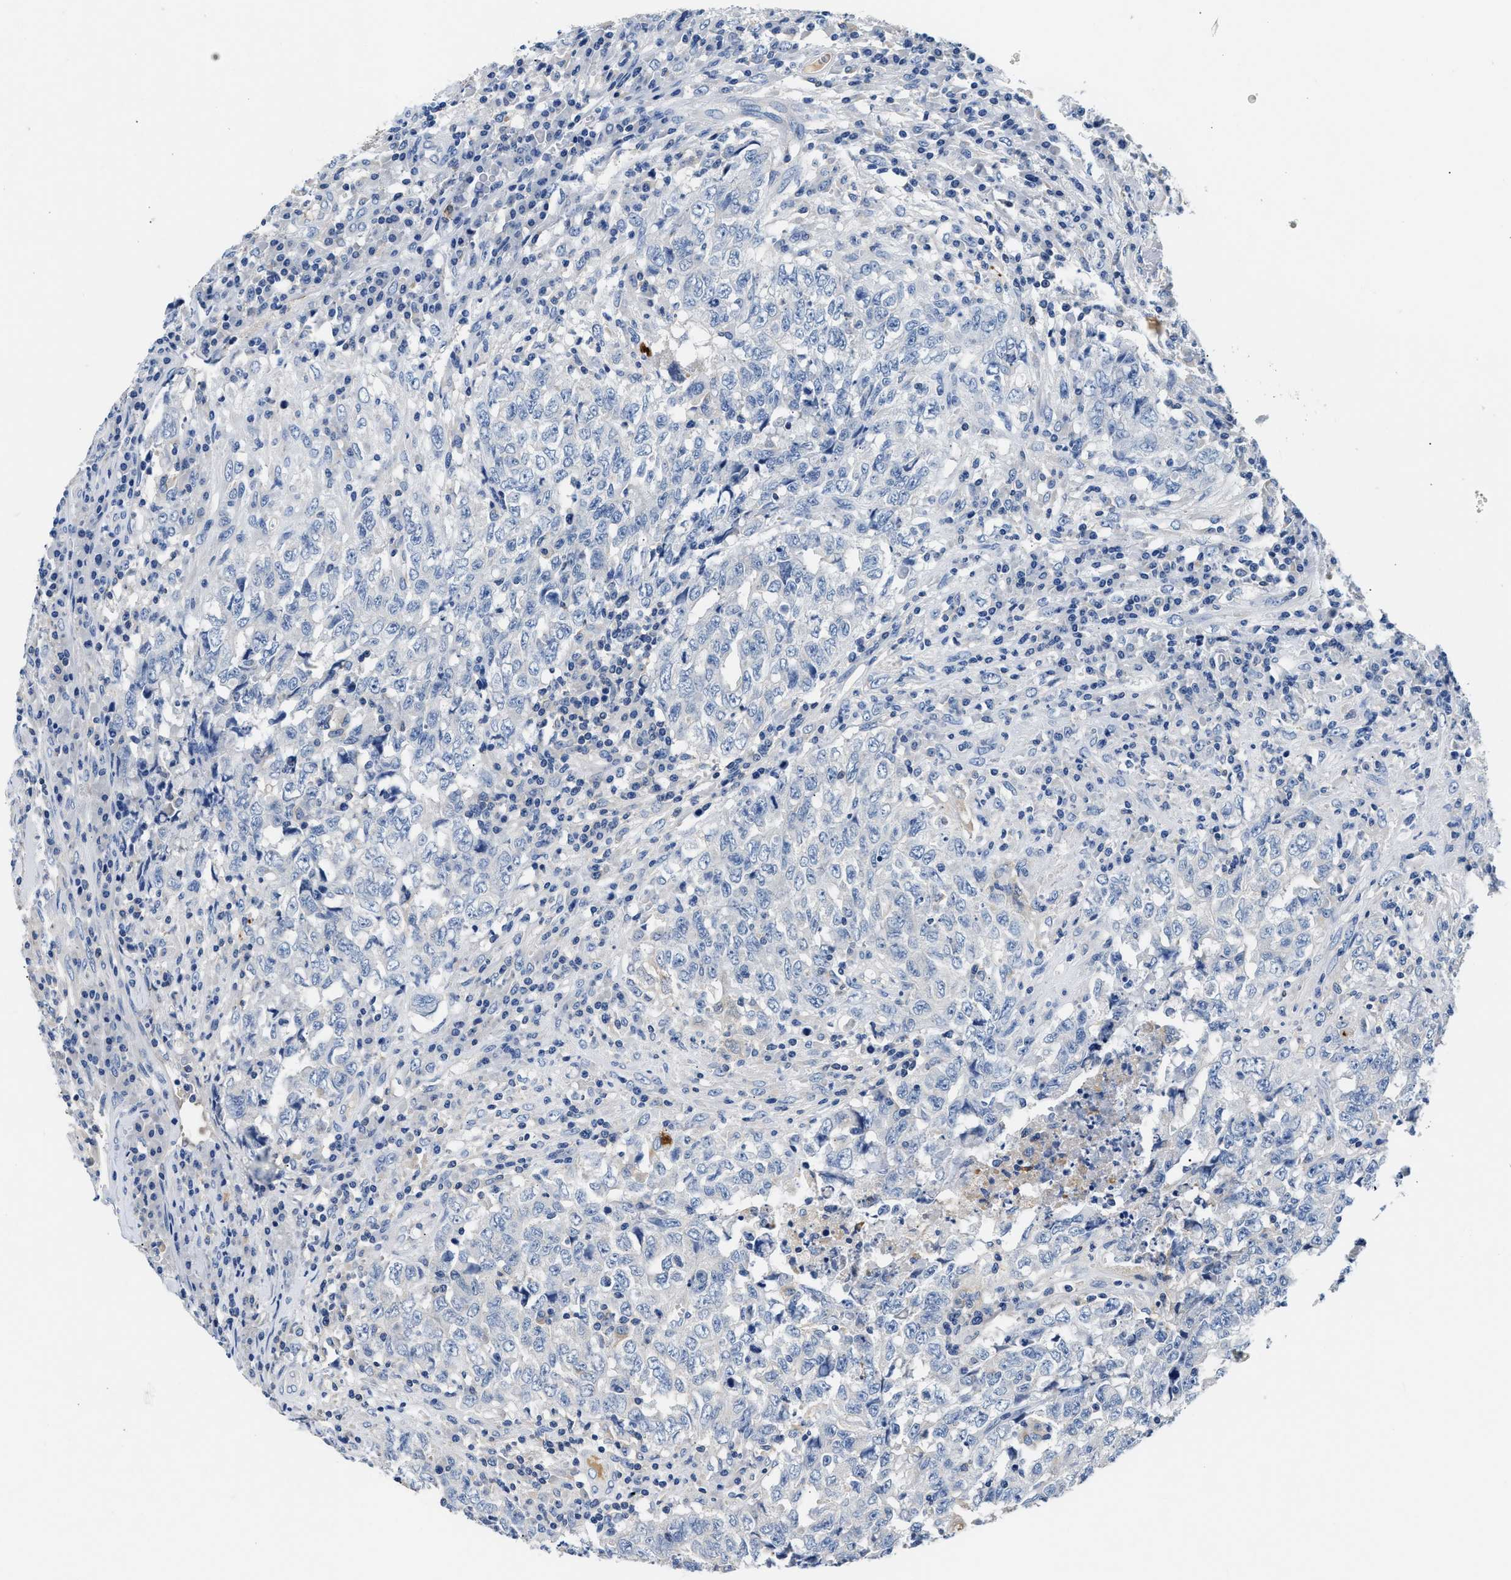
{"staining": {"intensity": "negative", "quantity": "none", "location": "none"}, "tissue": "testis cancer", "cell_type": "Tumor cells", "image_type": "cancer", "snomed": [{"axis": "morphology", "description": "Necrosis, NOS"}, {"axis": "morphology", "description": "Carcinoma, Embryonal, NOS"}, {"axis": "topography", "description": "Testis"}], "caption": "This is a image of immunohistochemistry staining of embryonal carcinoma (testis), which shows no staining in tumor cells. (Immunohistochemistry, brightfield microscopy, high magnification).", "gene": "TUT7", "patient": {"sex": "male", "age": 19}}